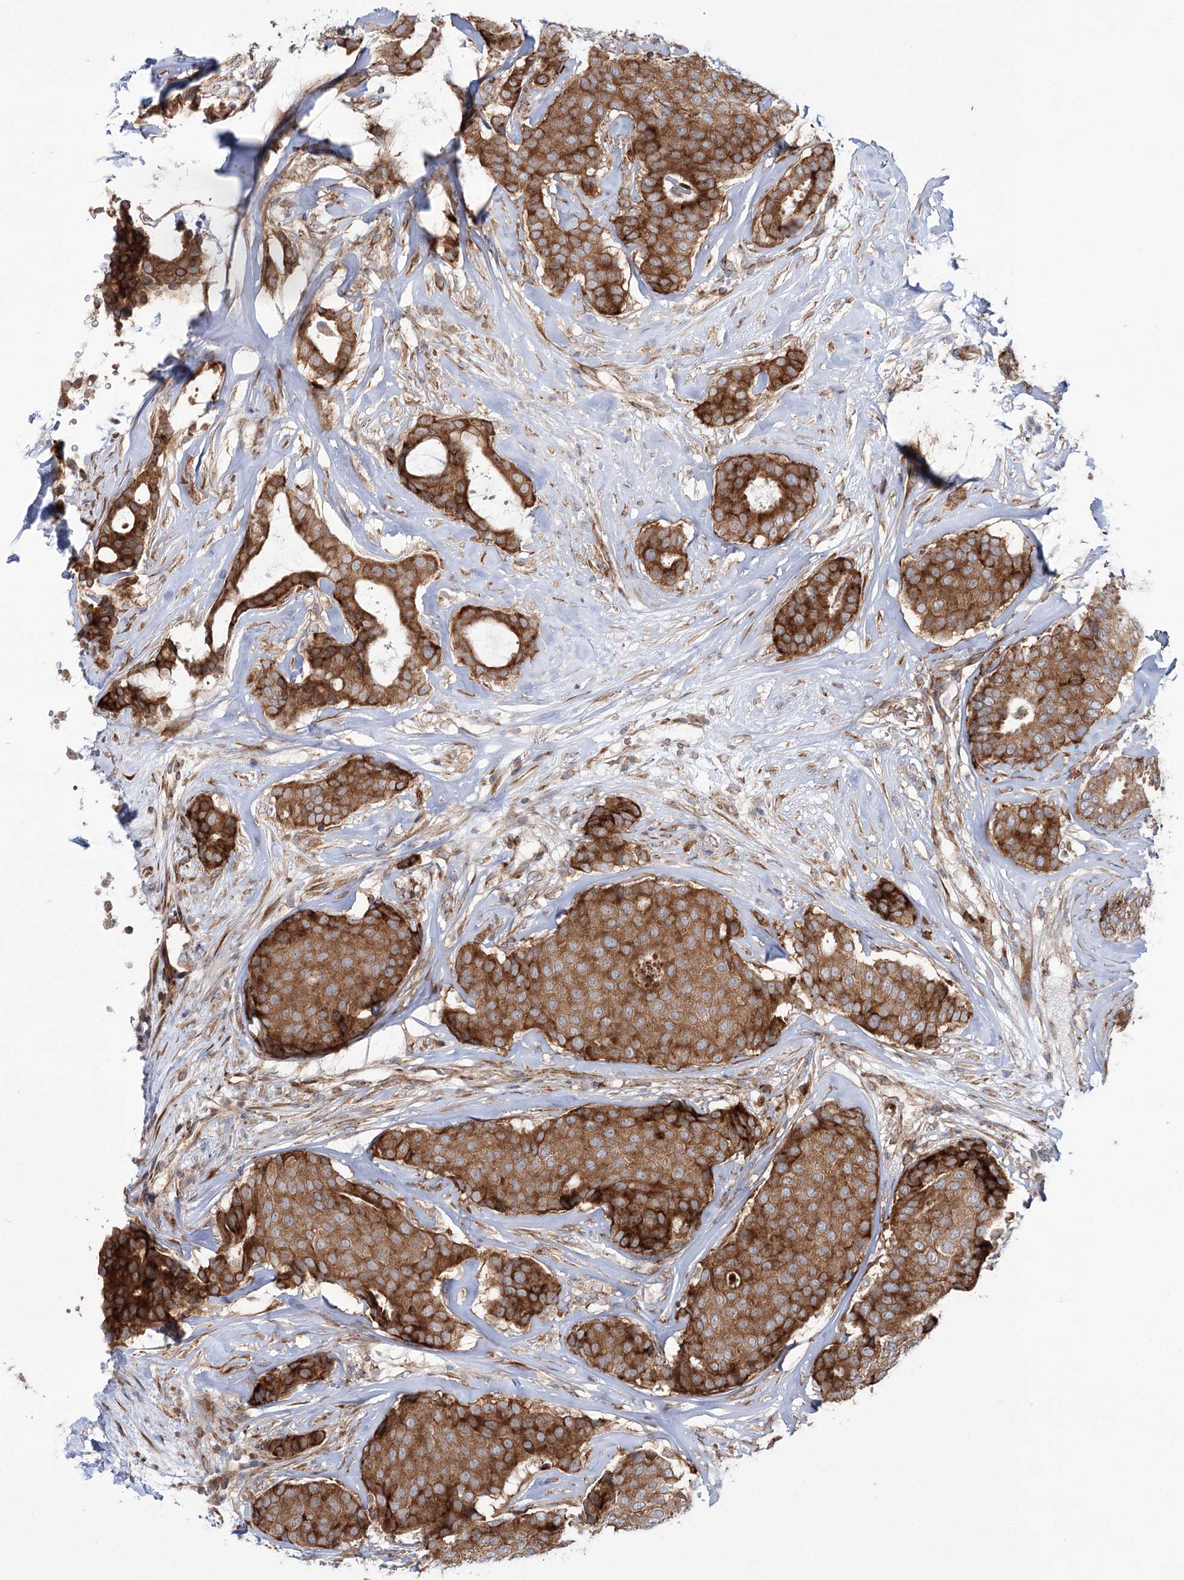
{"staining": {"intensity": "strong", "quantity": ">75%", "location": "cytoplasmic/membranous"}, "tissue": "breast cancer", "cell_type": "Tumor cells", "image_type": "cancer", "snomed": [{"axis": "morphology", "description": "Duct carcinoma"}, {"axis": "topography", "description": "Breast"}], "caption": "DAB (3,3'-diaminobenzidine) immunohistochemical staining of breast cancer (invasive ductal carcinoma) exhibits strong cytoplasmic/membranous protein staining in about >75% of tumor cells.", "gene": "VWA2", "patient": {"sex": "female", "age": 75}}